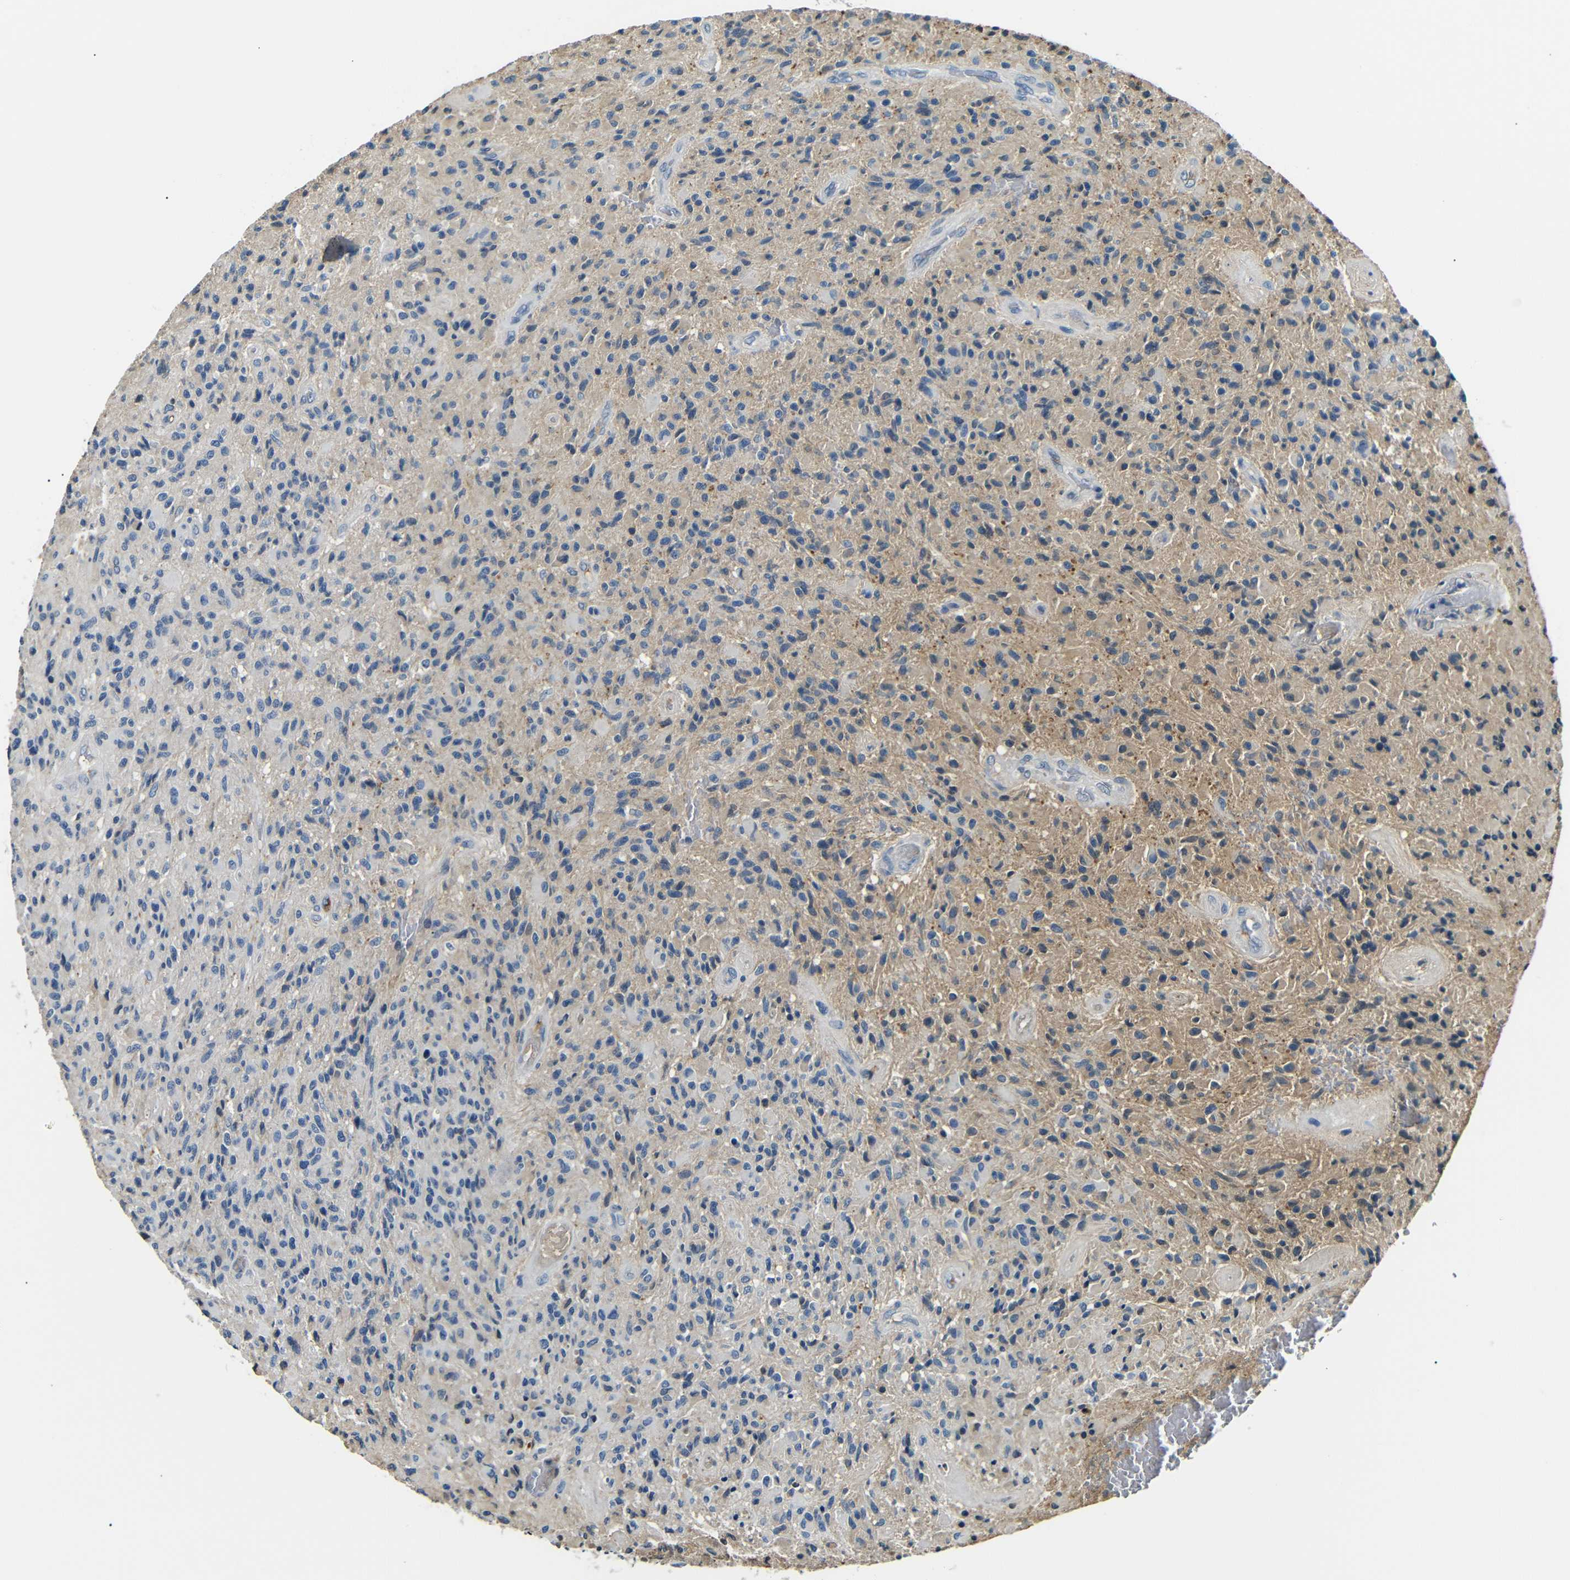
{"staining": {"intensity": "negative", "quantity": "none", "location": "none"}, "tissue": "glioma", "cell_type": "Tumor cells", "image_type": "cancer", "snomed": [{"axis": "morphology", "description": "Glioma, malignant, High grade"}, {"axis": "topography", "description": "Brain"}], "caption": "The image displays no staining of tumor cells in glioma.", "gene": "LHCGR", "patient": {"sex": "male", "age": 71}}